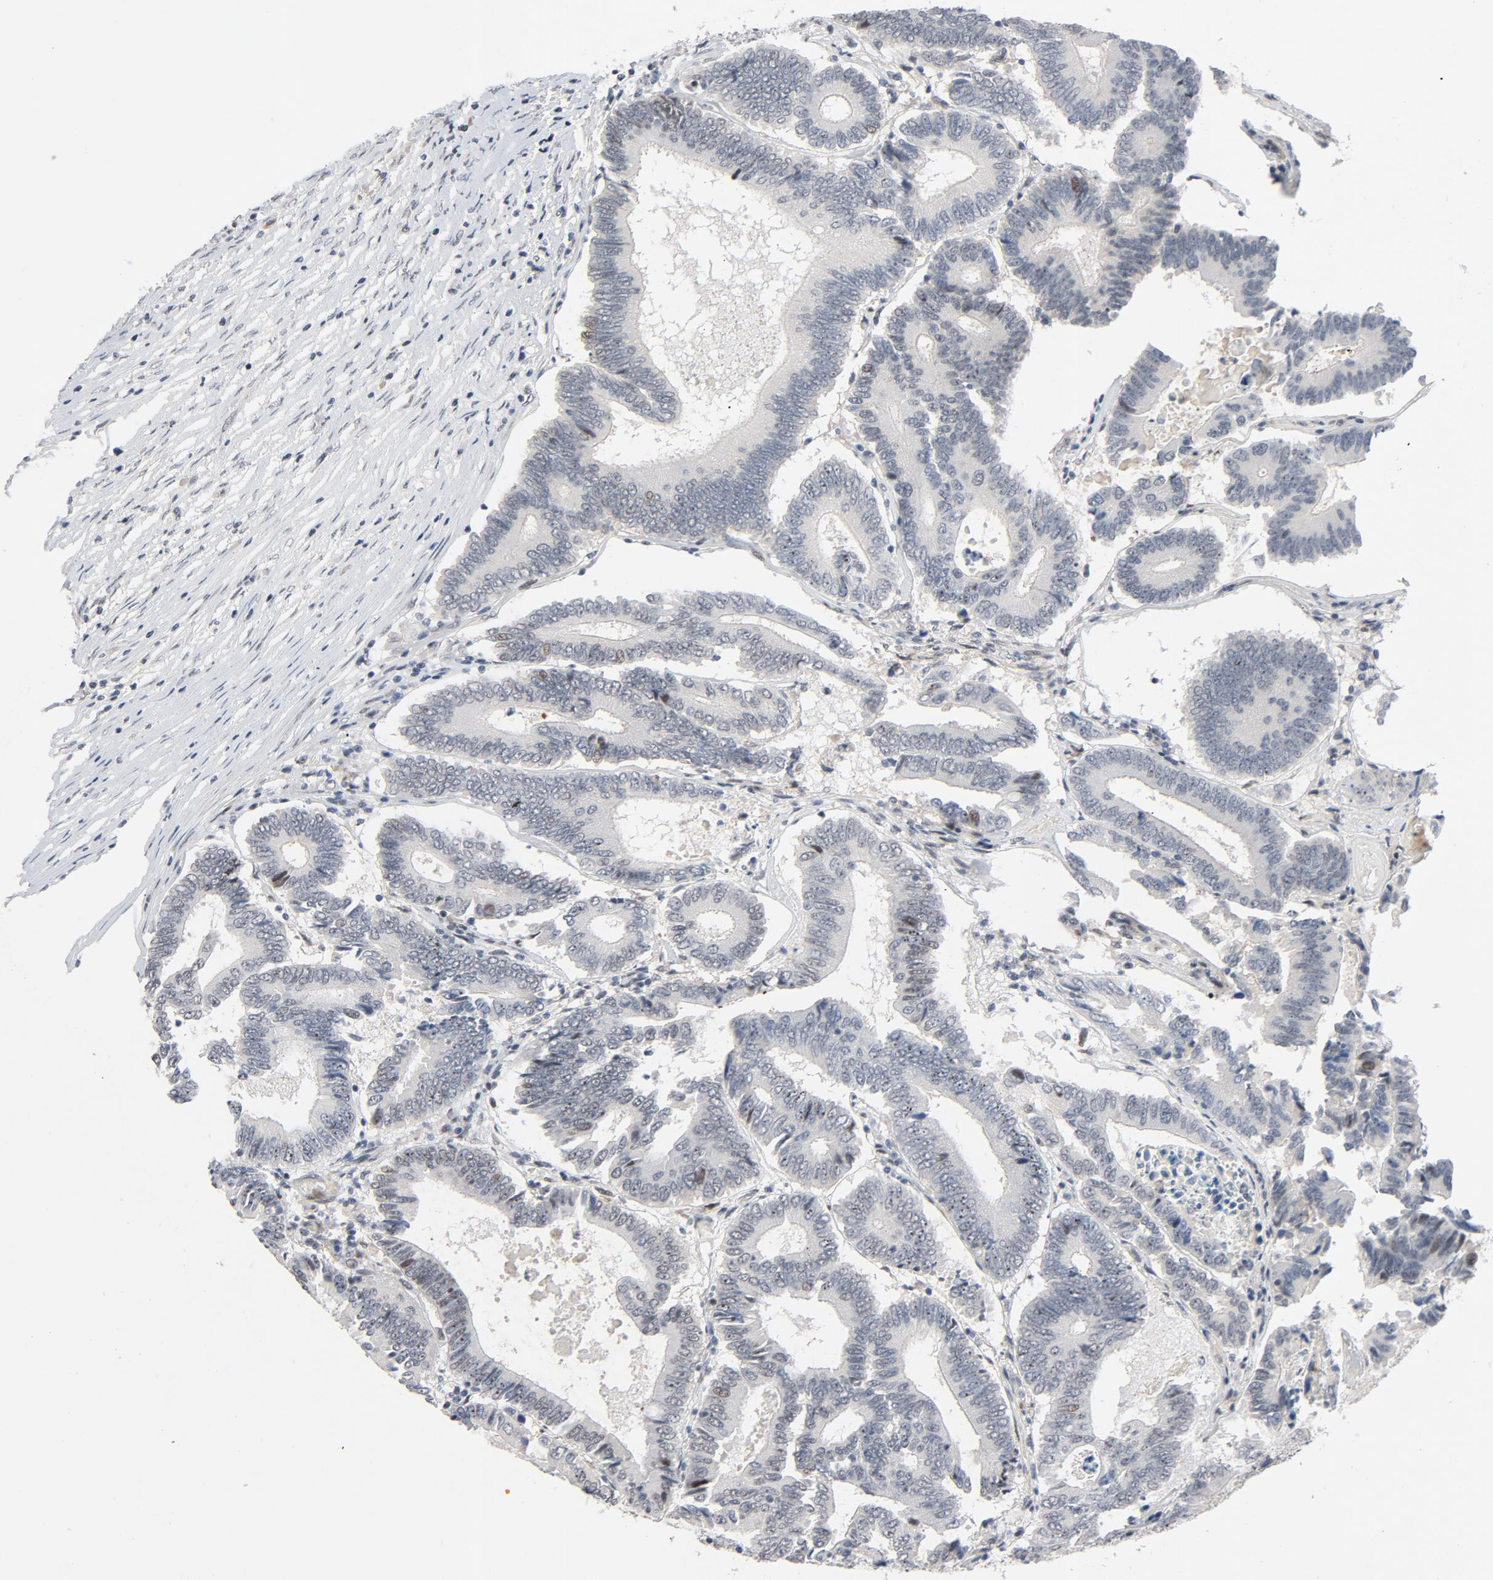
{"staining": {"intensity": "weak", "quantity": "<25%", "location": "cytoplasmic/membranous"}, "tissue": "colorectal cancer", "cell_type": "Tumor cells", "image_type": "cancer", "snomed": [{"axis": "morphology", "description": "Adenocarcinoma, NOS"}, {"axis": "topography", "description": "Colon"}], "caption": "DAB immunohistochemical staining of colorectal cancer (adenocarcinoma) reveals no significant positivity in tumor cells.", "gene": "FSCB", "patient": {"sex": "female", "age": 78}}